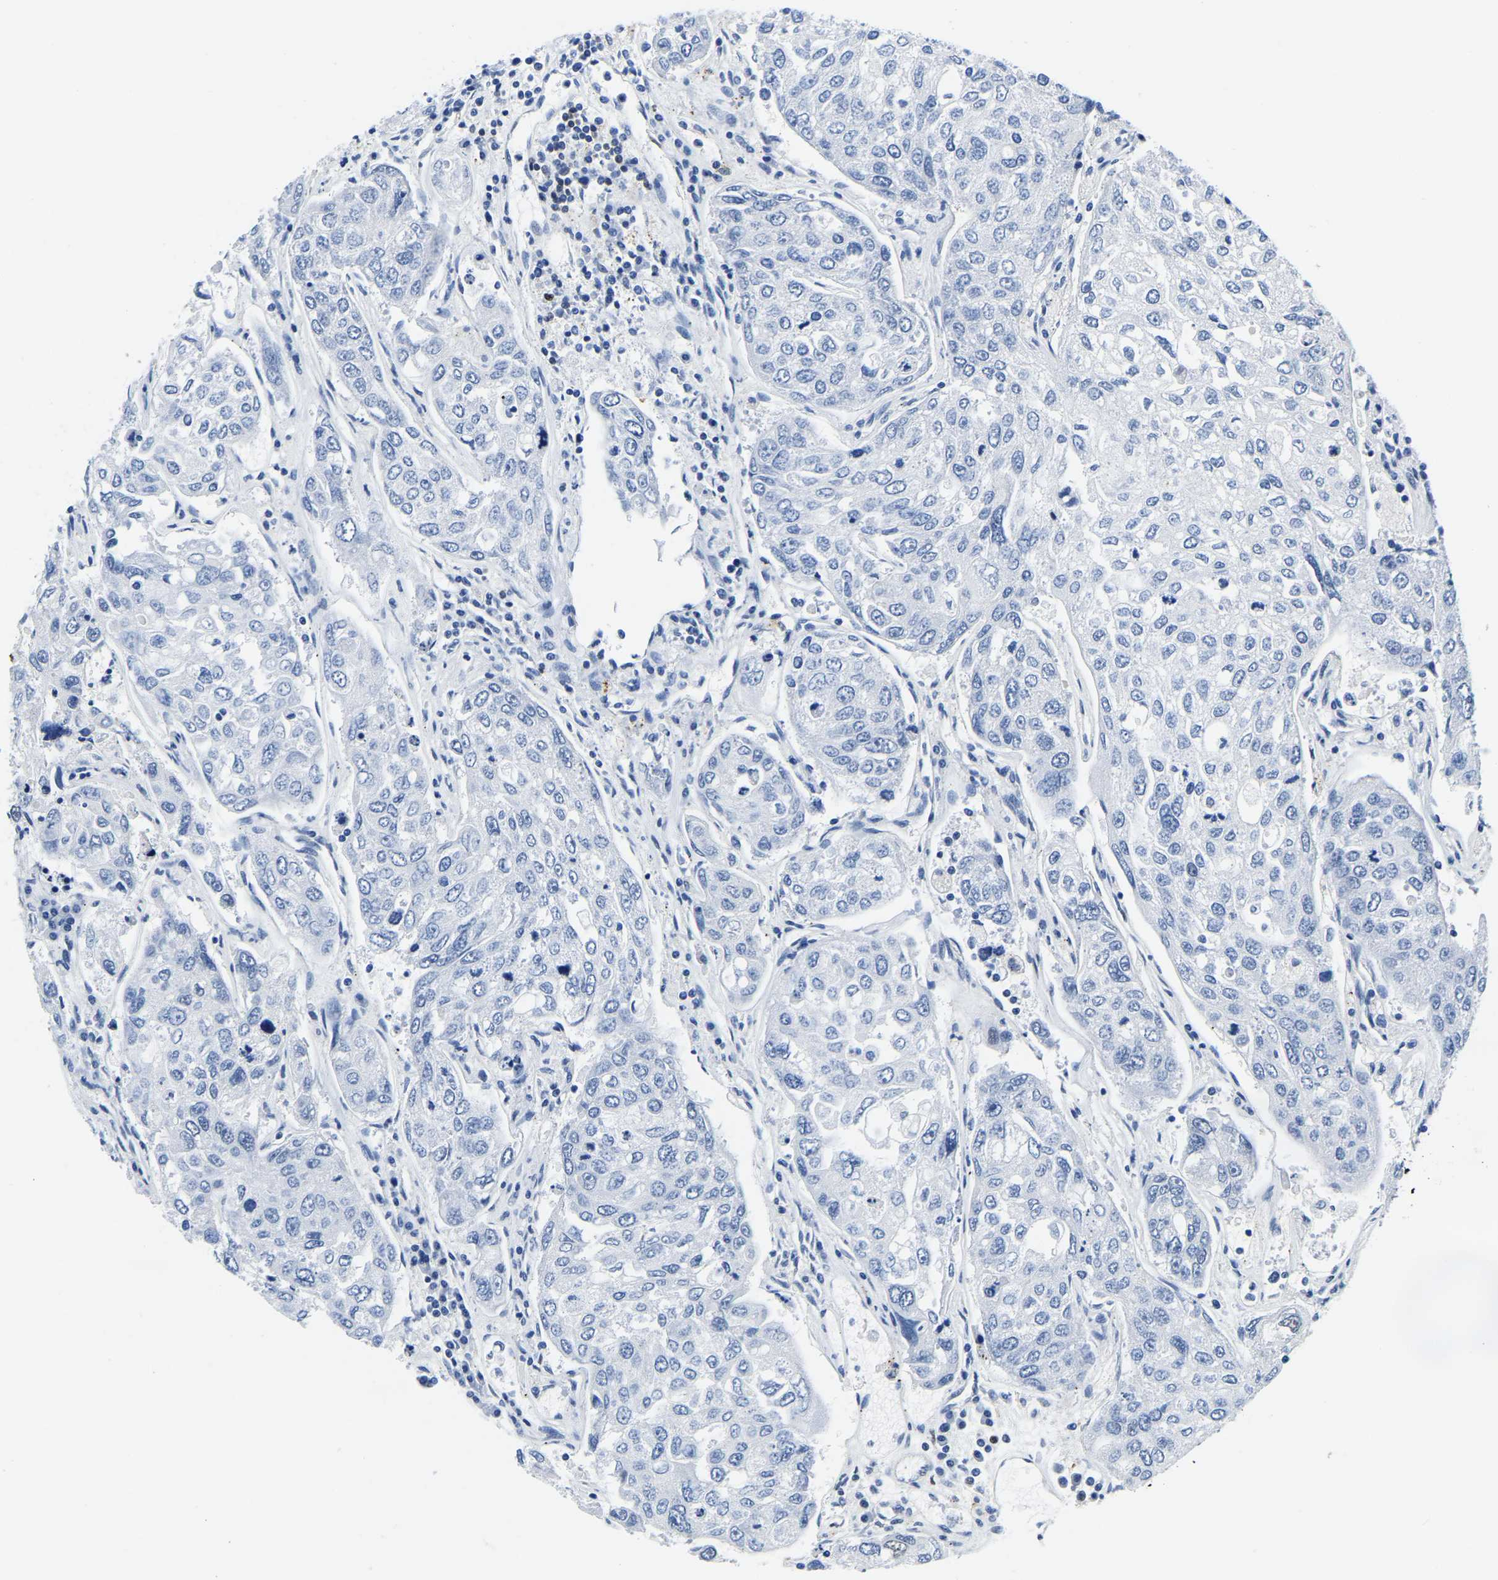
{"staining": {"intensity": "negative", "quantity": "none", "location": "none"}, "tissue": "urothelial cancer", "cell_type": "Tumor cells", "image_type": "cancer", "snomed": [{"axis": "morphology", "description": "Urothelial carcinoma, High grade"}, {"axis": "topography", "description": "Lymph node"}, {"axis": "topography", "description": "Urinary bladder"}], "caption": "Immunohistochemistry (IHC) of human urothelial carcinoma (high-grade) demonstrates no expression in tumor cells.", "gene": "UBA1", "patient": {"sex": "male", "age": 51}}